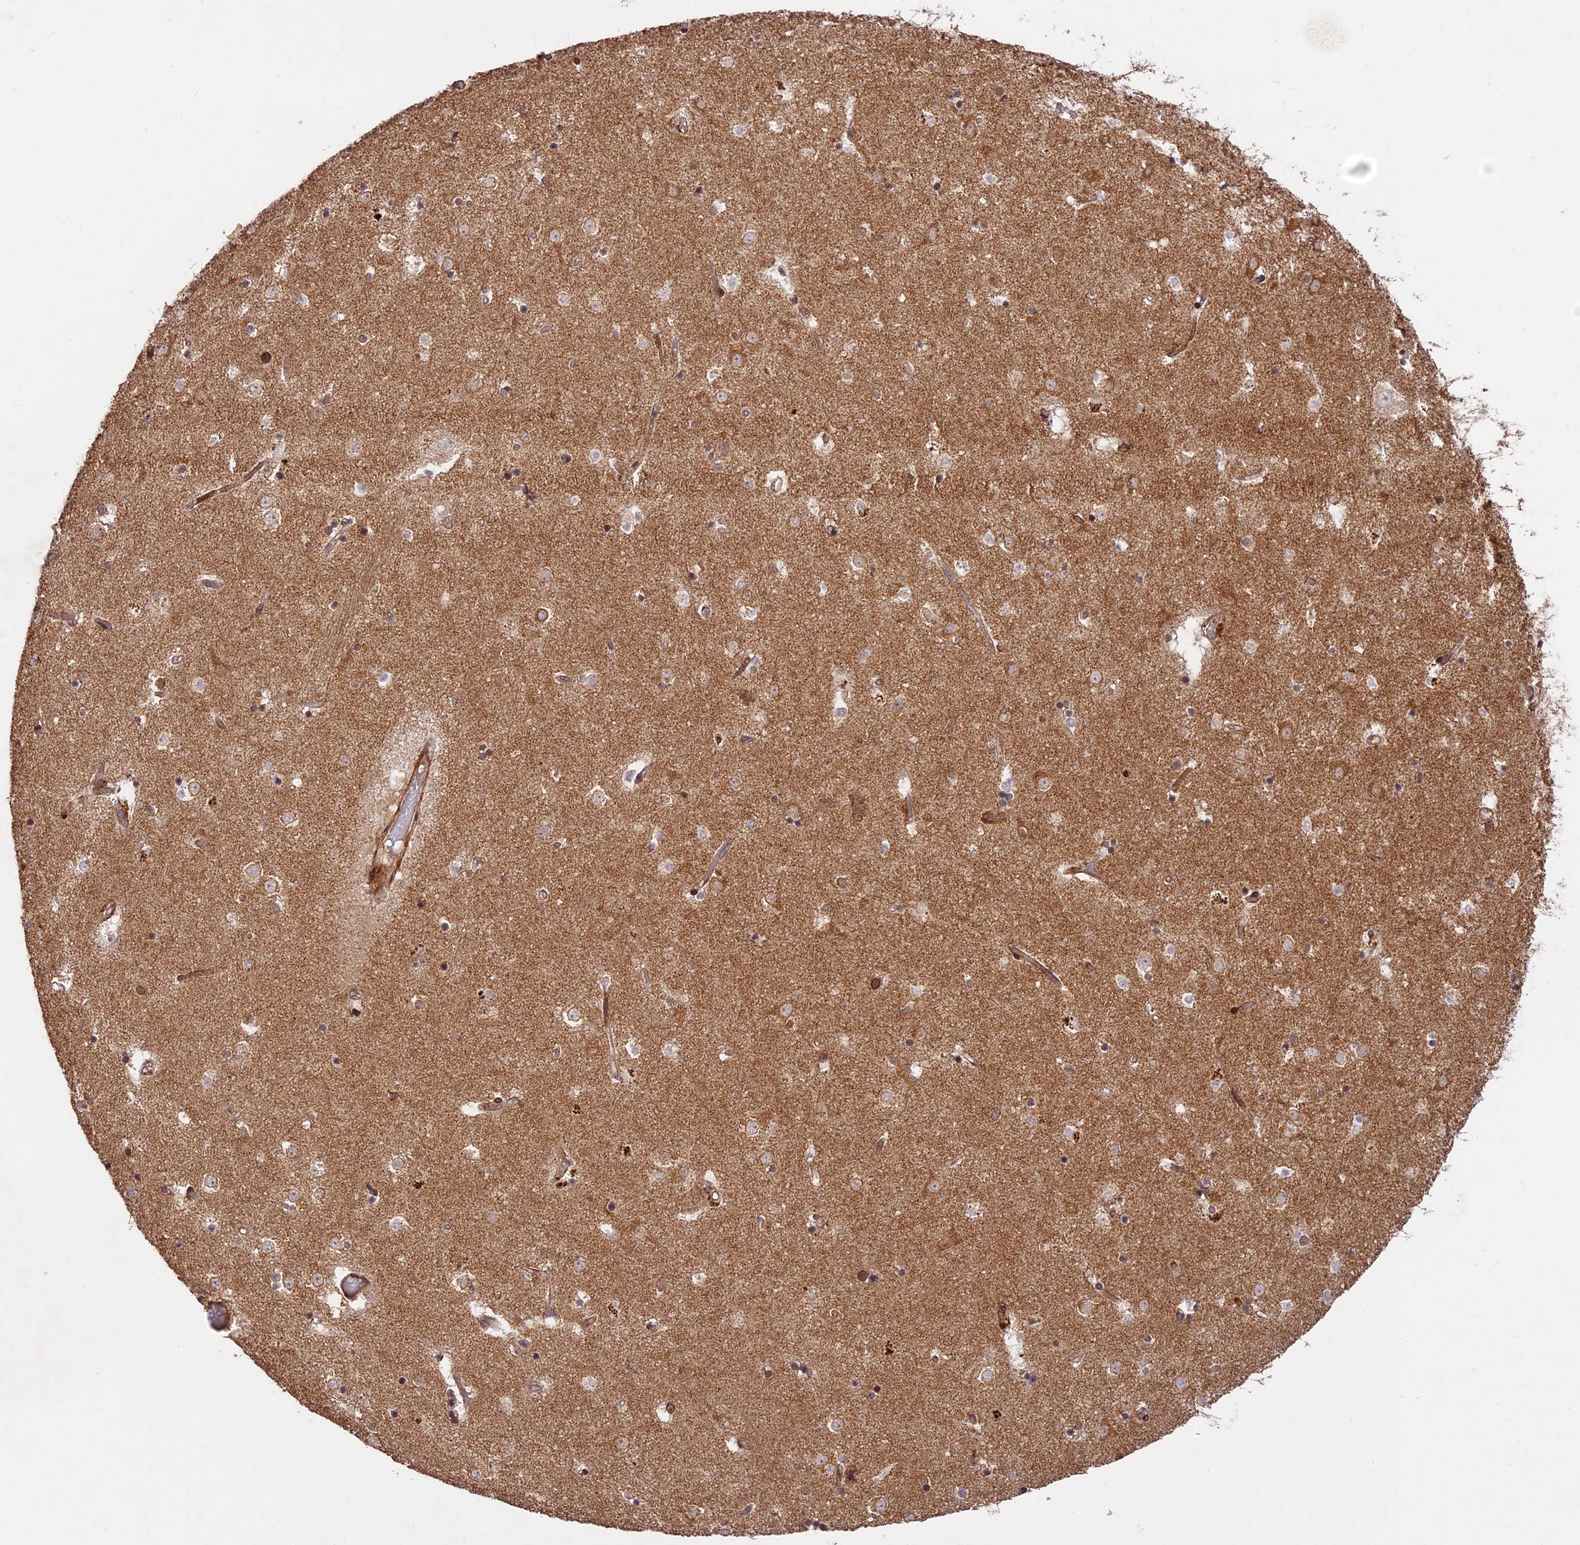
{"staining": {"intensity": "weak", "quantity": "<25%", "location": "cytoplasmic/membranous"}, "tissue": "caudate", "cell_type": "Glial cells", "image_type": "normal", "snomed": [{"axis": "morphology", "description": "Normal tissue, NOS"}, {"axis": "topography", "description": "Lateral ventricle wall"}], "caption": "Immunohistochemical staining of unremarkable human caudate demonstrates no significant staining in glial cells. (DAB immunohistochemistry visualized using brightfield microscopy, high magnification).", "gene": "DGKH", "patient": {"sex": "female", "age": 52}}